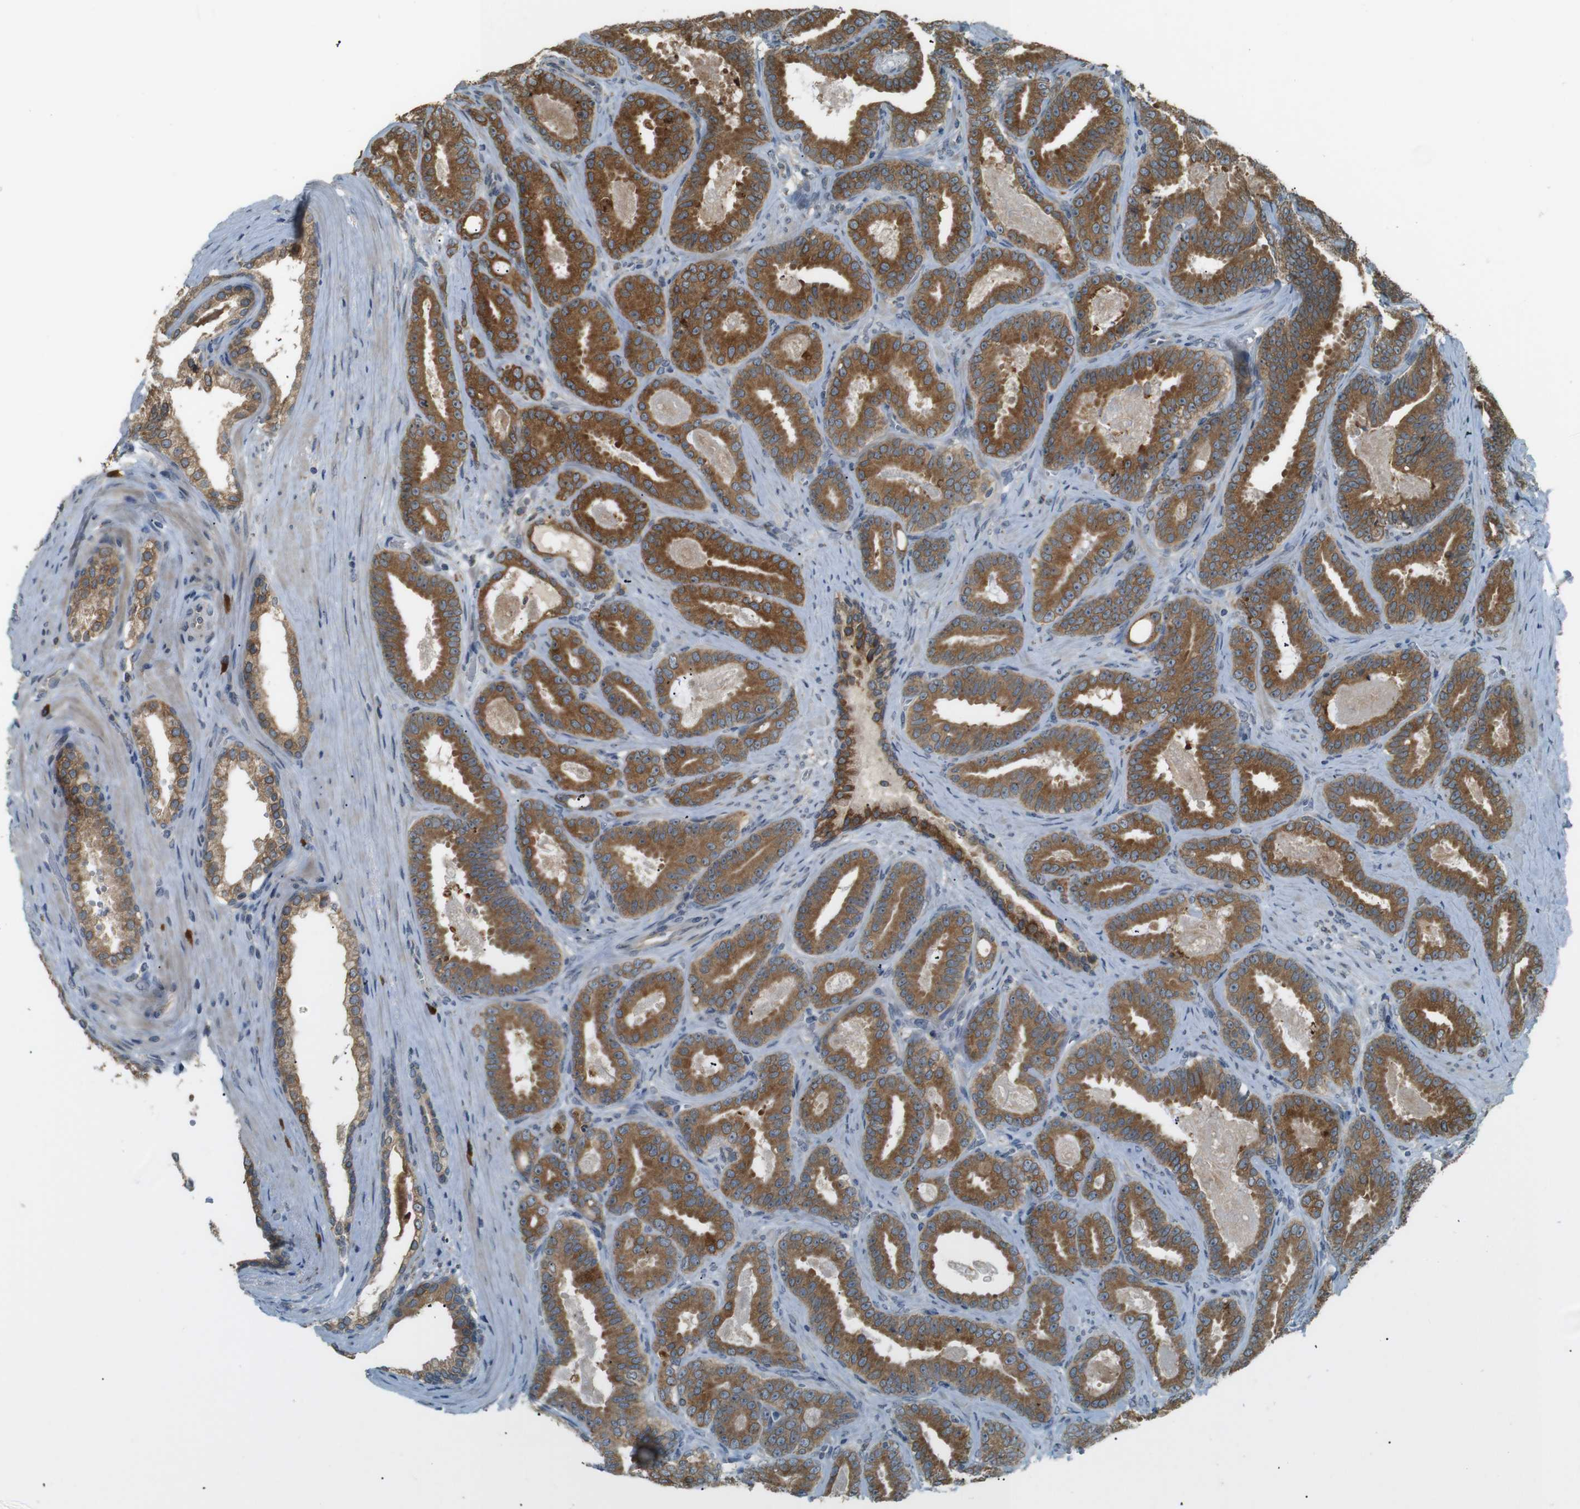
{"staining": {"intensity": "moderate", "quantity": ">75%", "location": "cytoplasmic/membranous"}, "tissue": "prostate cancer", "cell_type": "Tumor cells", "image_type": "cancer", "snomed": [{"axis": "morphology", "description": "Adenocarcinoma, High grade"}, {"axis": "topography", "description": "Prostate"}], "caption": "A photomicrograph of prostate cancer stained for a protein demonstrates moderate cytoplasmic/membranous brown staining in tumor cells. (DAB IHC with brightfield microscopy, high magnification).", "gene": "TMED4", "patient": {"sex": "male", "age": 60}}